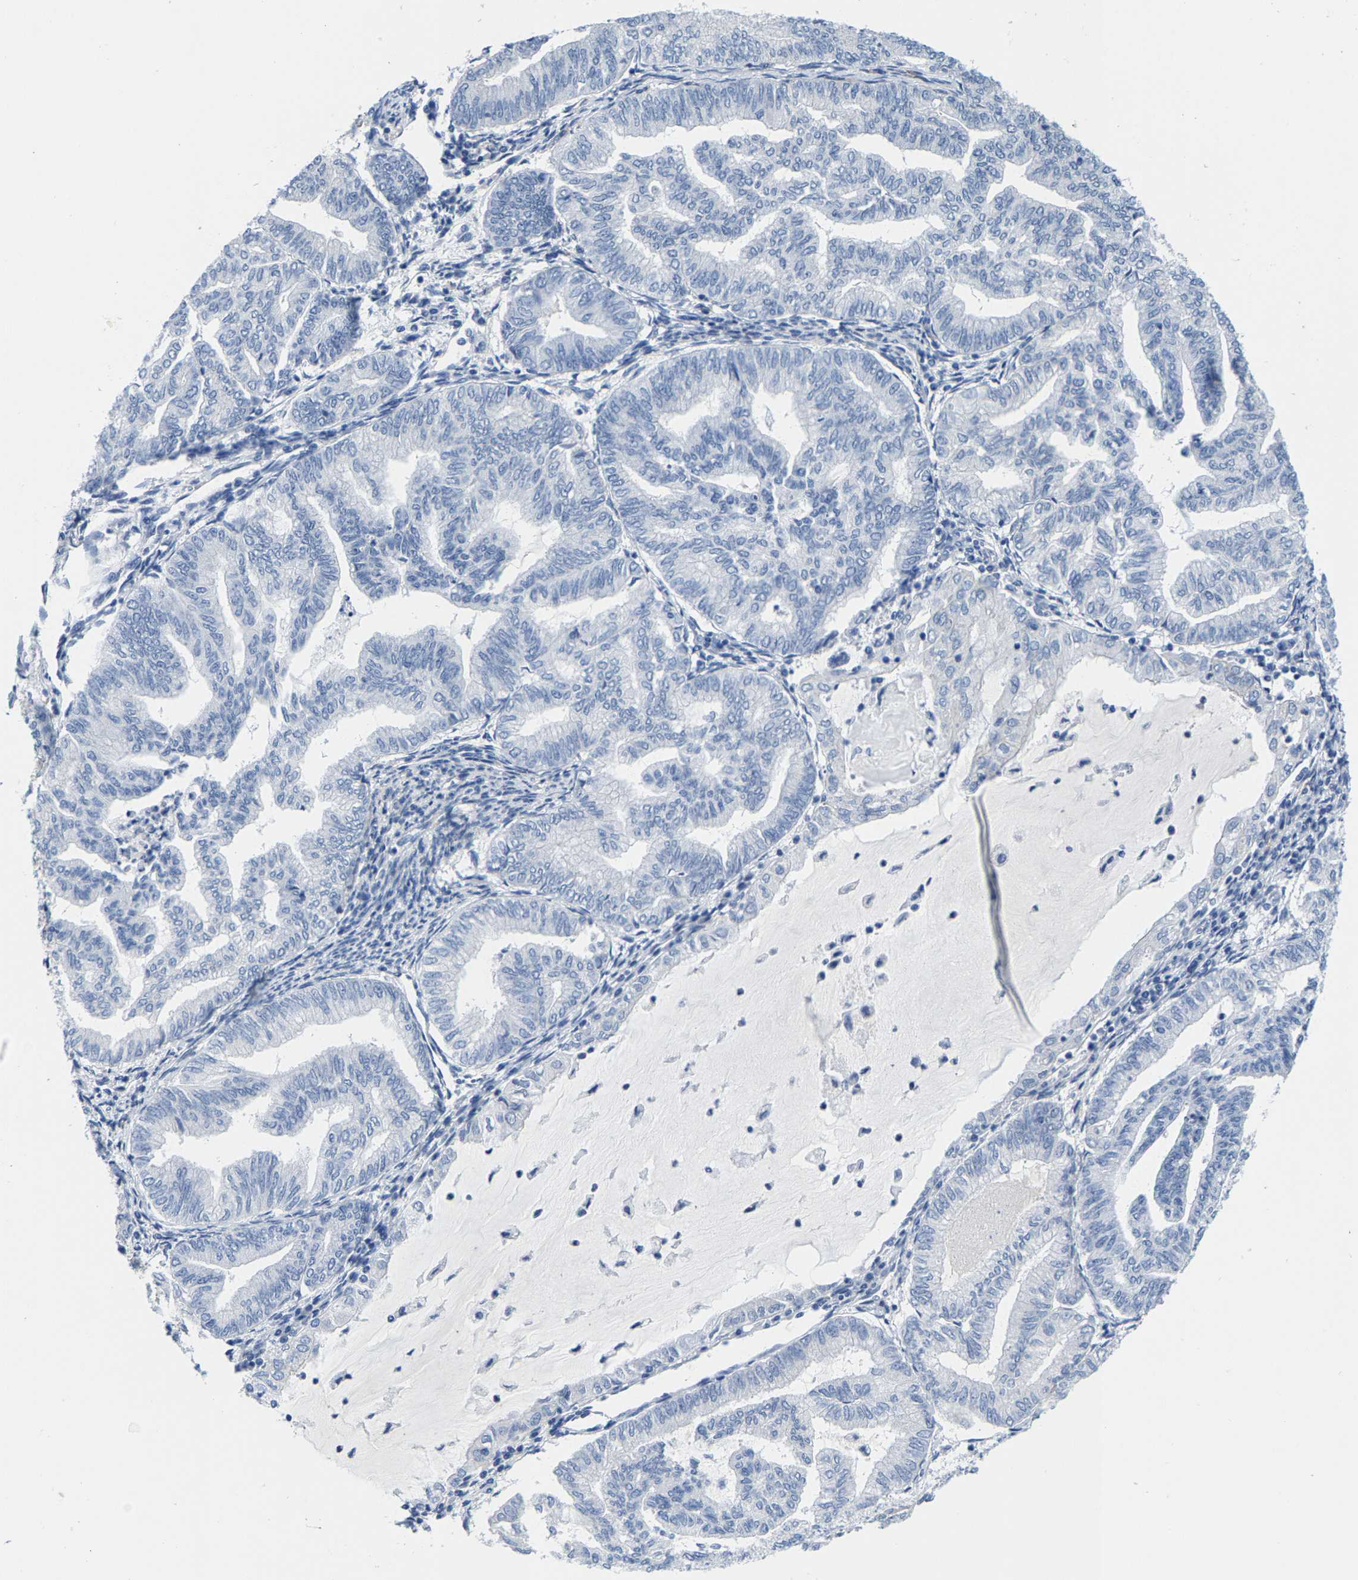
{"staining": {"intensity": "negative", "quantity": "none", "location": "none"}, "tissue": "endometrial cancer", "cell_type": "Tumor cells", "image_type": "cancer", "snomed": [{"axis": "morphology", "description": "Adenocarcinoma, NOS"}, {"axis": "topography", "description": "Endometrium"}], "caption": "The micrograph demonstrates no staining of tumor cells in endometrial cancer (adenocarcinoma). The staining was performed using DAB (3,3'-diaminobenzidine) to visualize the protein expression in brown, while the nuclei were stained in blue with hematoxylin (Magnification: 20x).", "gene": "DSCAM", "patient": {"sex": "female", "age": 79}}